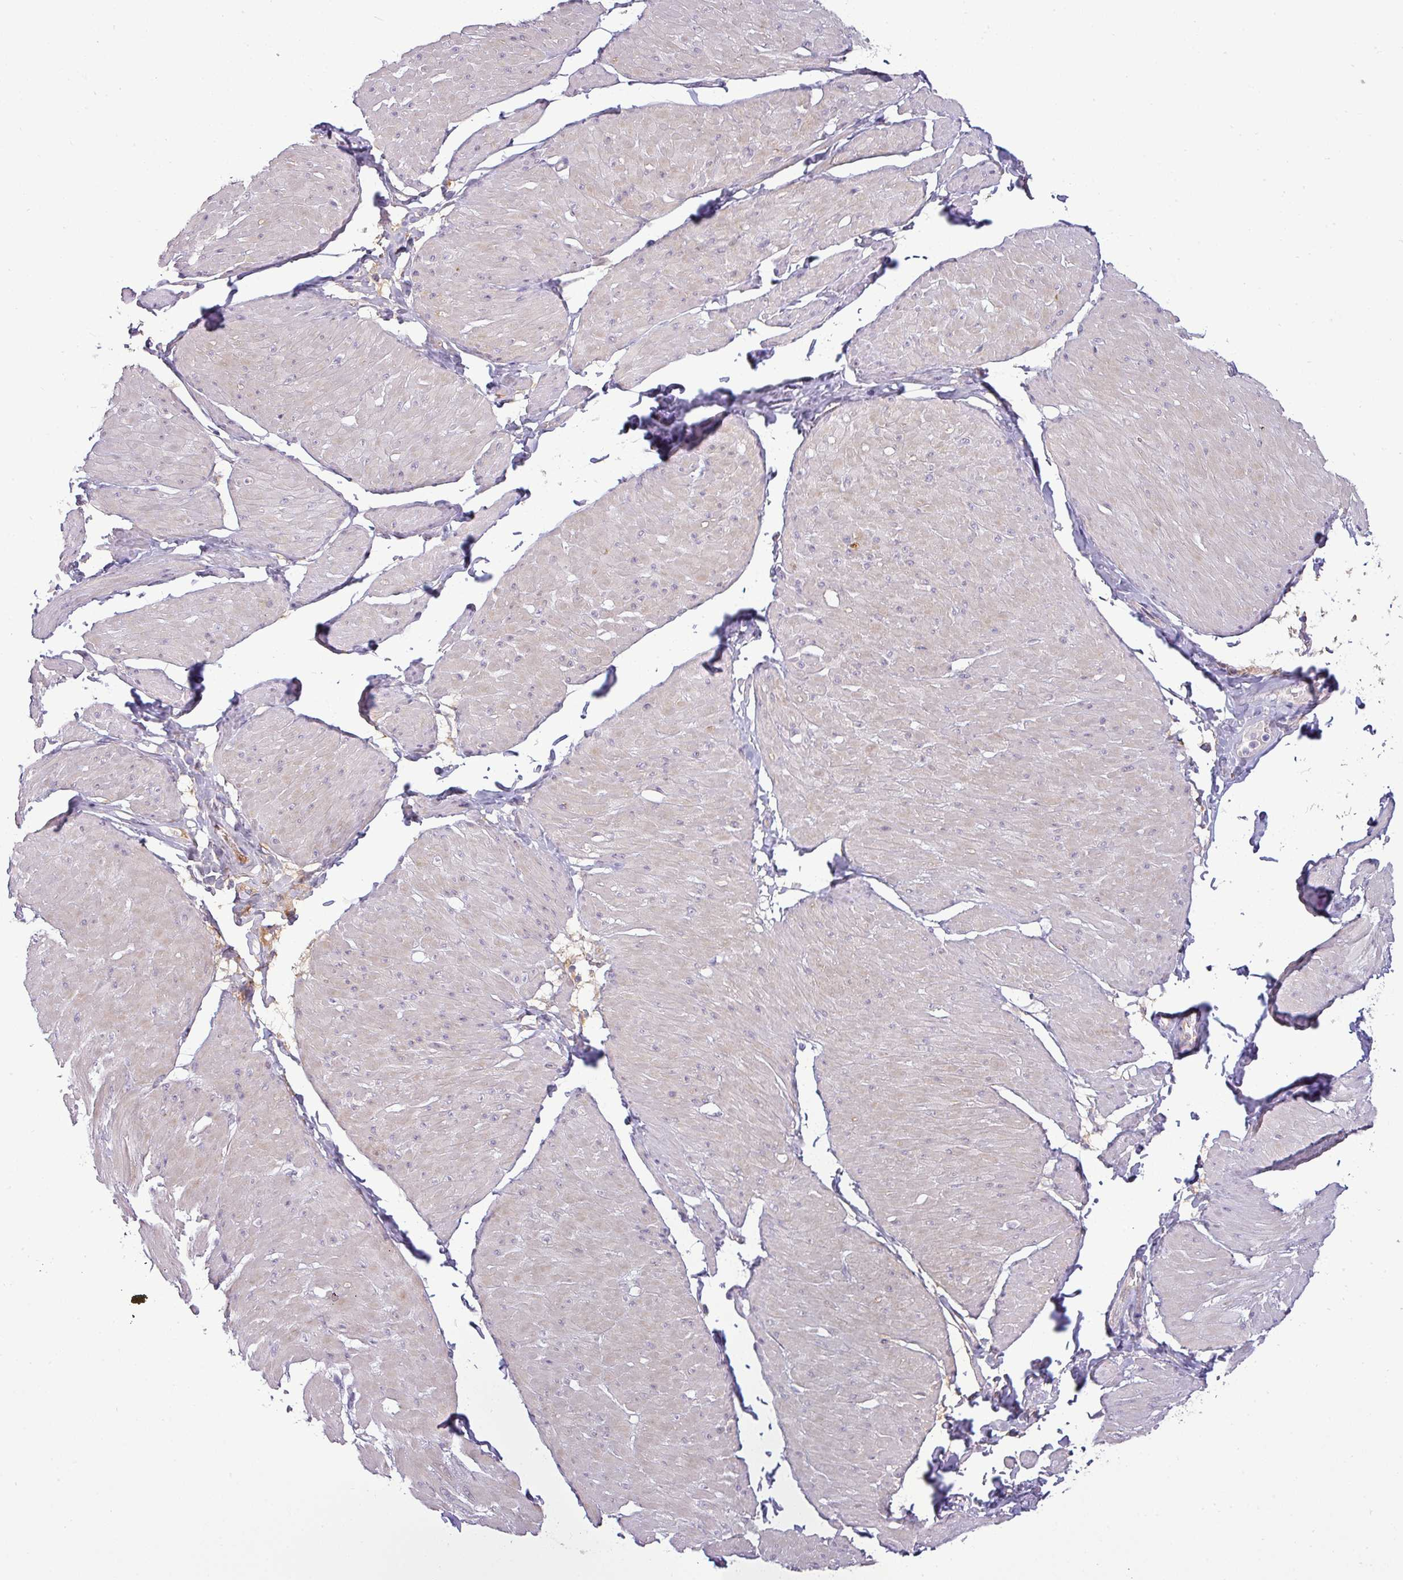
{"staining": {"intensity": "negative", "quantity": "none", "location": "none"}, "tissue": "smooth muscle", "cell_type": "Smooth muscle cells", "image_type": "normal", "snomed": [{"axis": "morphology", "description": "Urothelial carcinoma, High grade"}, {"axis": "topography", "description": "Urinary bladder"}], "caption": "Immunohistochemistry (IHC) histopathology image of normal human smooth muscle stained for a protein (brown), which reveals no positivity in smooth muscle cells.", "gene": "APOM", "patient": {"sex": "male", "age": 46}}